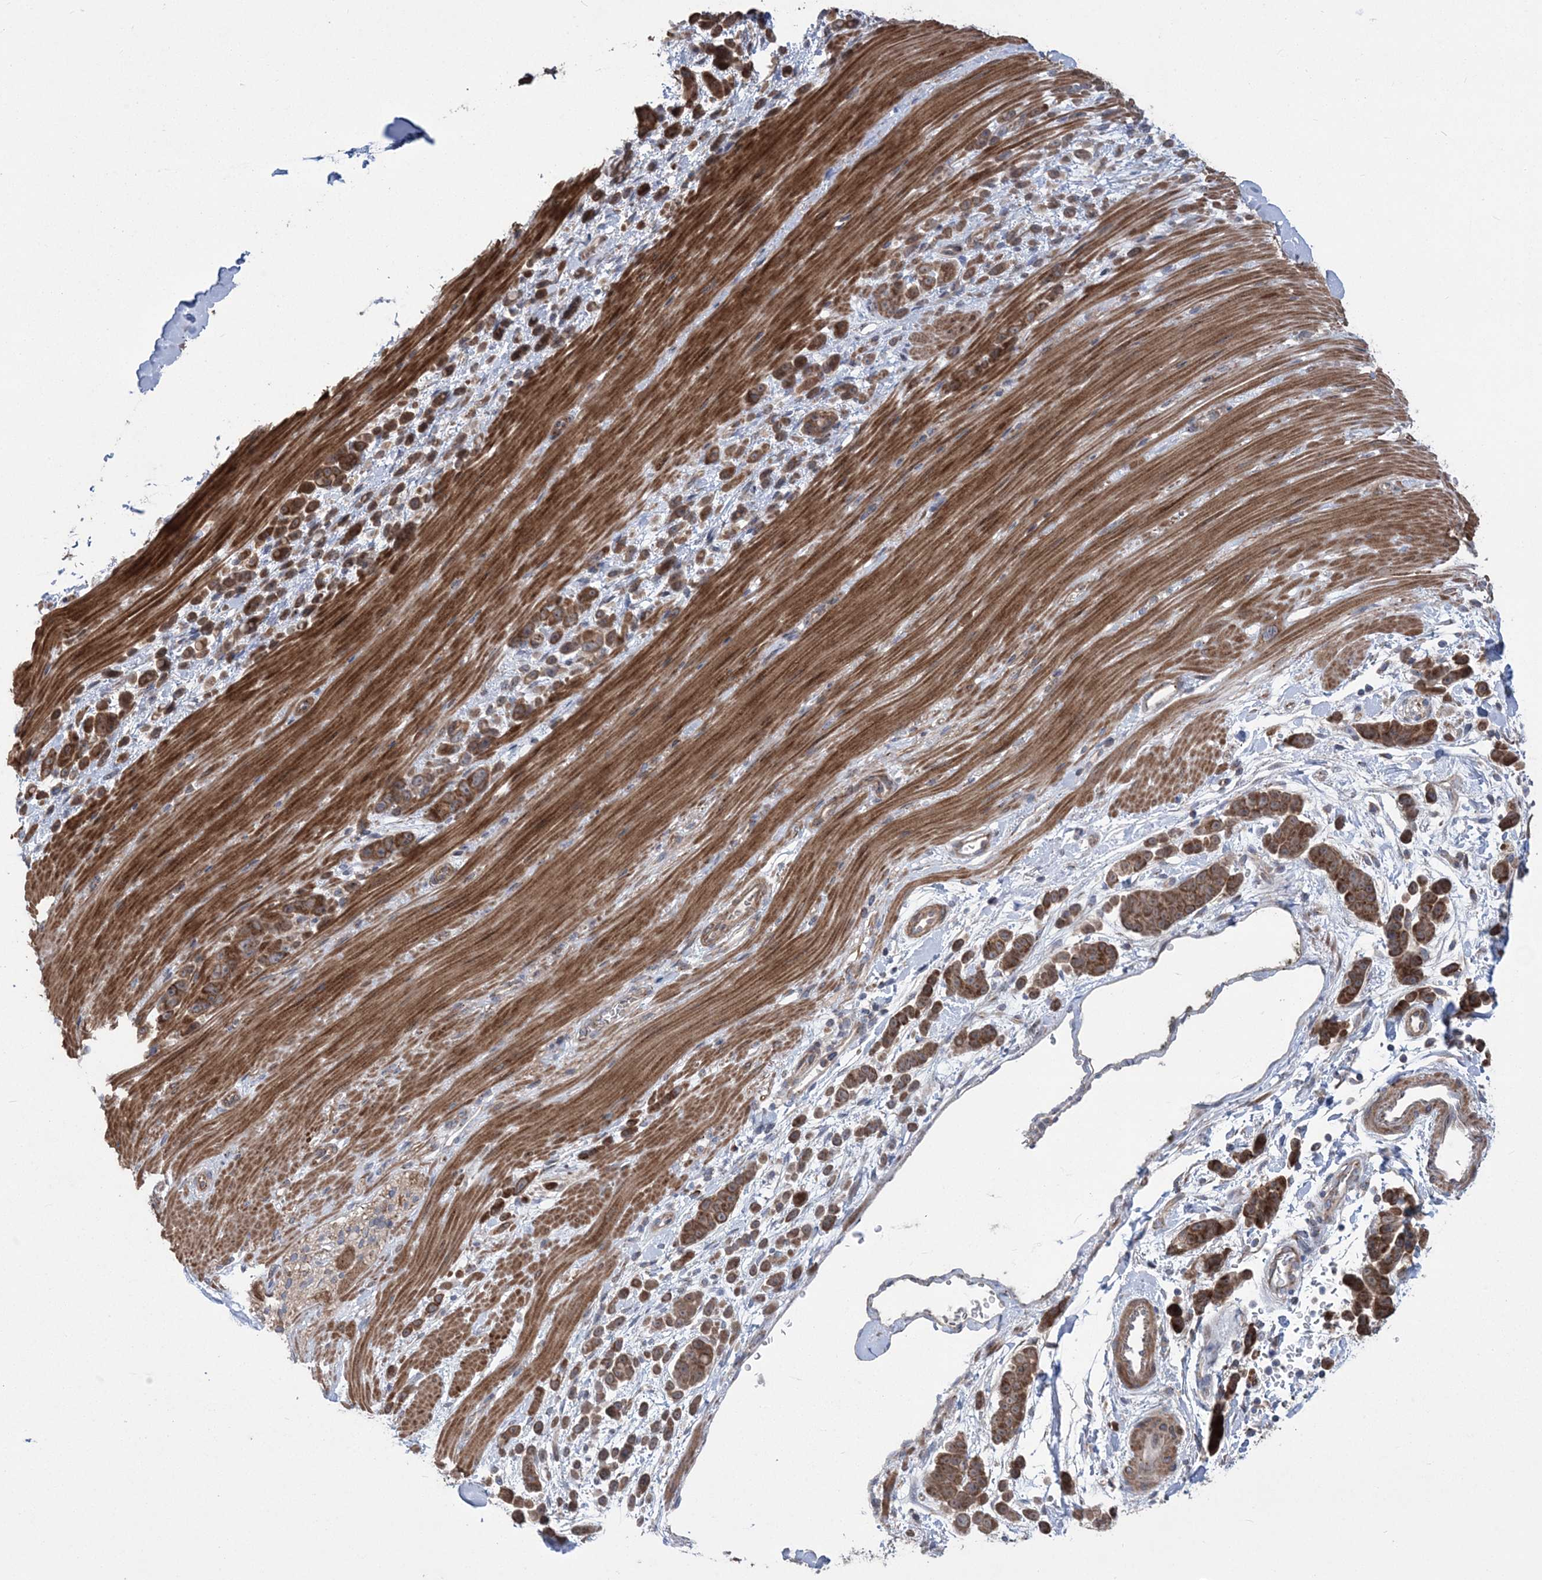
{"staining": {"intensity": "moderate", "quantity": ">75%", "location": "cytoplasmic/membranous"}, "tissue": "pancreatic cancer", "cell_type": "Tumor cells", "image_type": "cancer", "snomed": [{"axis": "morphology", "description": "Normal tissue, NOS"}, {"axis": "morphology", "description": "Adenocarcinoma, NOS"}, {"axis": "topography", "description": "Pancreas"}], "caption": "Adenocarcinoma (pancreatic) stained for a protein (brown) reveals moderate cytoplasmic/membranous positive staining in about >75% of tumor cells.", "gene": "MTRF1L", "patient": {"sex": "female", "age": 64}}